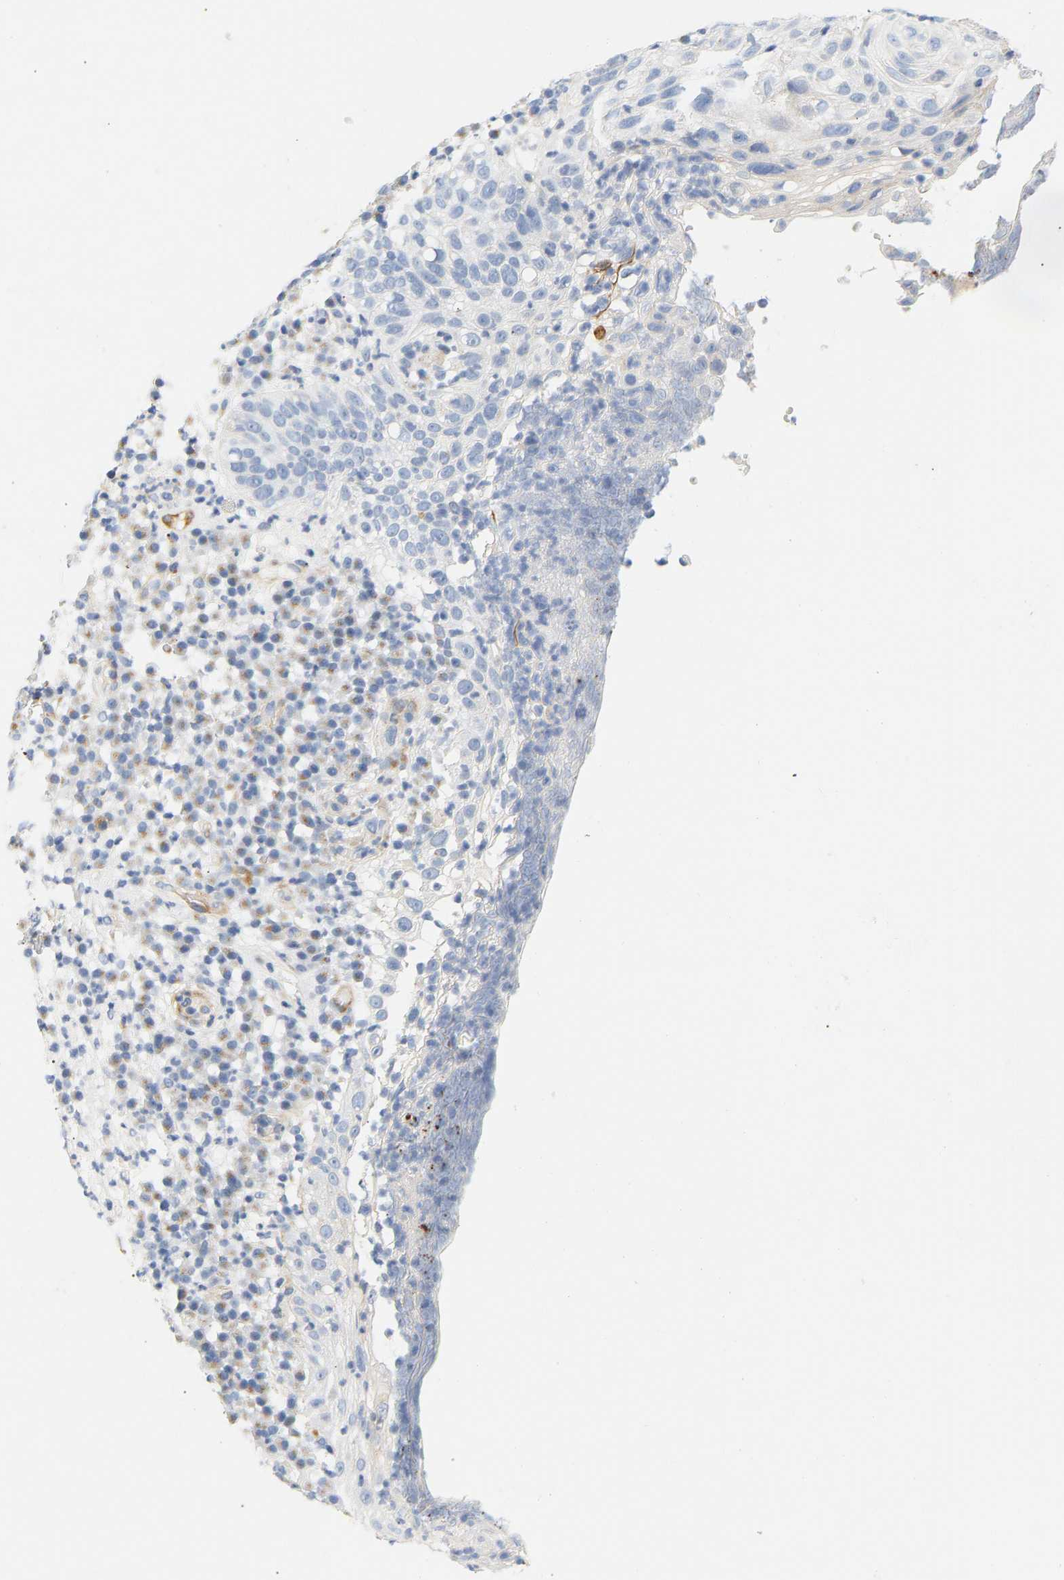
{"staining": {"intensity": "negative", "quantity": "none", "location": "none"}, "tissue": "skin cancer", "cell_type": "Tumor cells", "image_type": "cancer", "snomed": [{"axis": "morphology", "description": "Squamous cell carcinoma in situ, NOS"}, {"axis": "morphology", "description": "Squamous cell carcinoma, NOS"}, {"axis": "topography", "description": "Skin"}], "caption": "Immunohistochemistry (IHC) image of neoplastic tissue: human skin cancer stained with DAB (3,3'-diaminobenzidine) exhibits no significant protein expression in tumor cells.", "gene": "SLC30A7", "patient": {"sex": "male", "age": 93}}